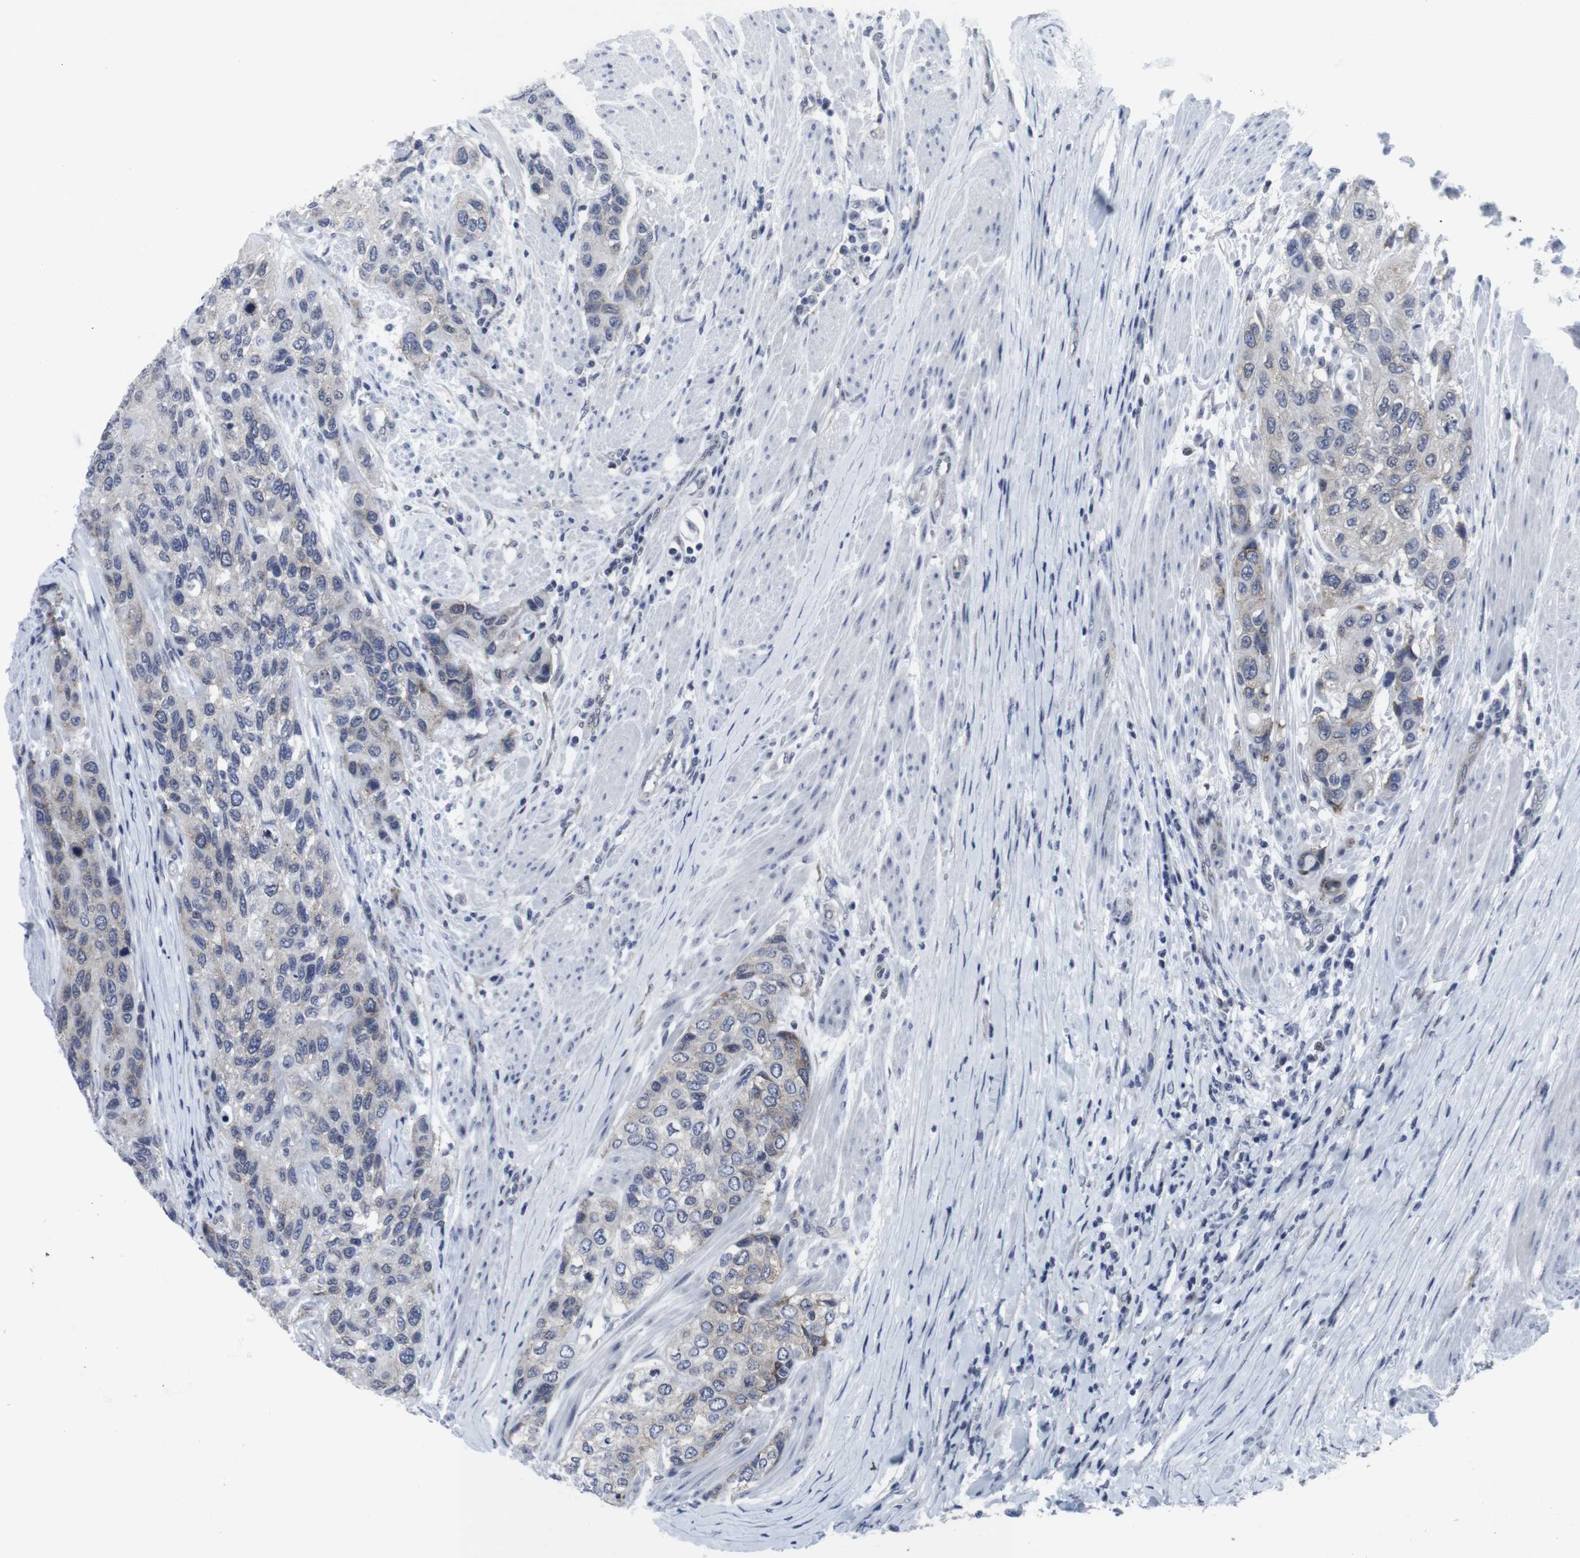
{"staining": {"intensity": "weak", "quantity": "<25%", "location": "cytoplasmic/membranous"}, "tissue": "urothelial cancer", "cell_type": "Tumor cells", "image_type": "cancer", "snomed": [{"axis": "morphology", "description": "Urothelial carcinoma, High grade"}, {"axis": "topography", "description": "Urinary bladder"}], "caption": "This is an immunohistochemistry (IHC) image of human urothelial cancer. There is no staining in tumor cells.", "gene": "GEMIN2", "patient": {"sex": "female", "age": 56}}